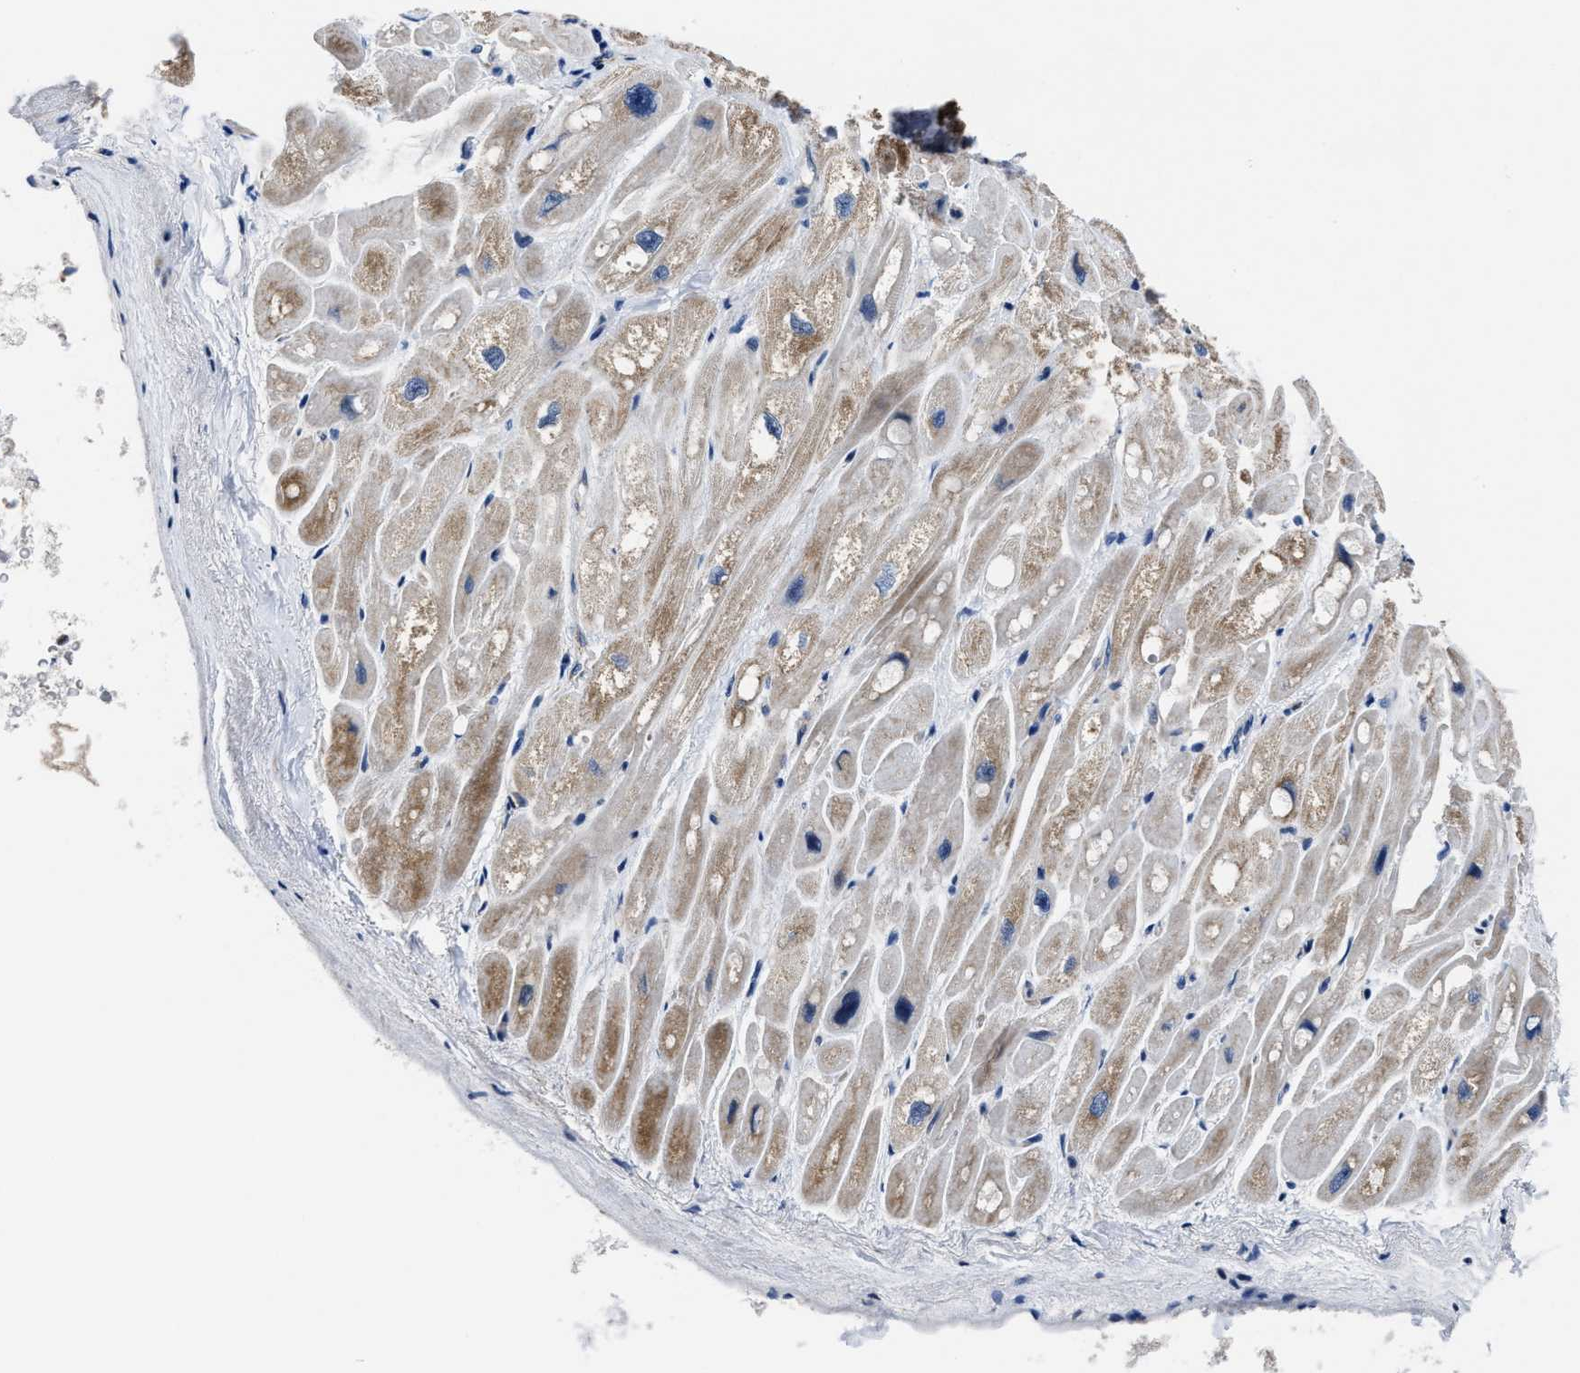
{"staining": {"intensity": "moderate", "quantity": ">75%", "location": "cytoplasmic/membranous"}, "tissue": "heart muscle", "cell_type": "Cardiomyocytes", "image_type": "normal", "snomed": [{"axis": "morphology", "description": "Normal tissue, NOS"}, {"axis": "topography", "description": "Heart"}], "caption": "Protein expression analysis of benign heart muscle shows moderate cytoplasmic/membranous positivity in approximately >75% of cardiomyocytes.", "gene": "GHITM", "patient": {"sex": "male", "age": 49}}